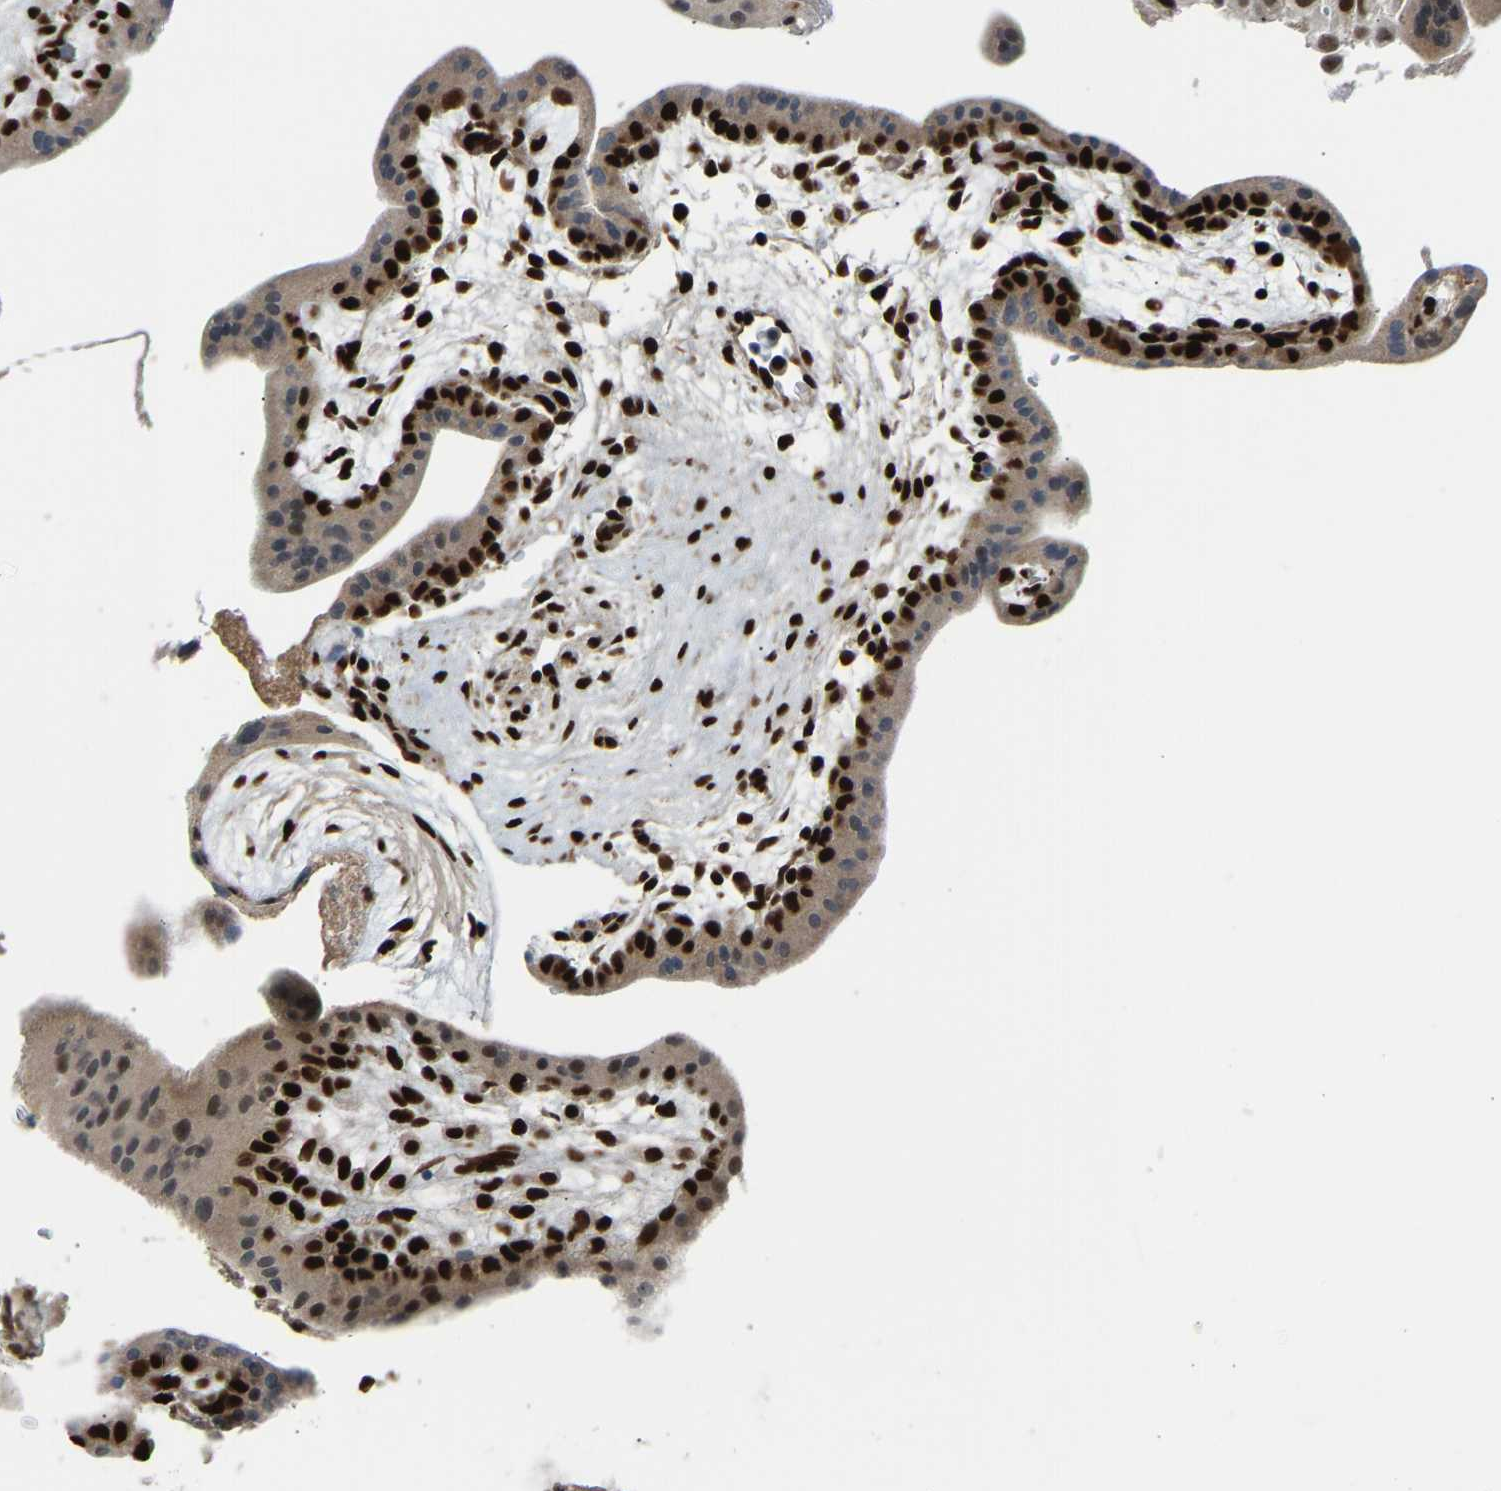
{"staining": {"intensity": "strong", "quantity": ">75%", "location": "nuclear"}, "tissue": "placenta", "cell_type": "Decidual cells", "image_type": "normal", "snomed": [{"axis": "morphology", "description": "Normal tissue, NOS"}, {"axis": "topography", "description": "Placenta"}], "caption": "Immunohistochemistry image of normal placenta: placenta stained using immunohistochemistry (IHC) displays high levels of strong protein expression localized specifically in the nuclear of decidual cells, appearing as a nuclear brown color.", "gene": "SSBP2", "patient": {"sex": "female", "age": 35}}